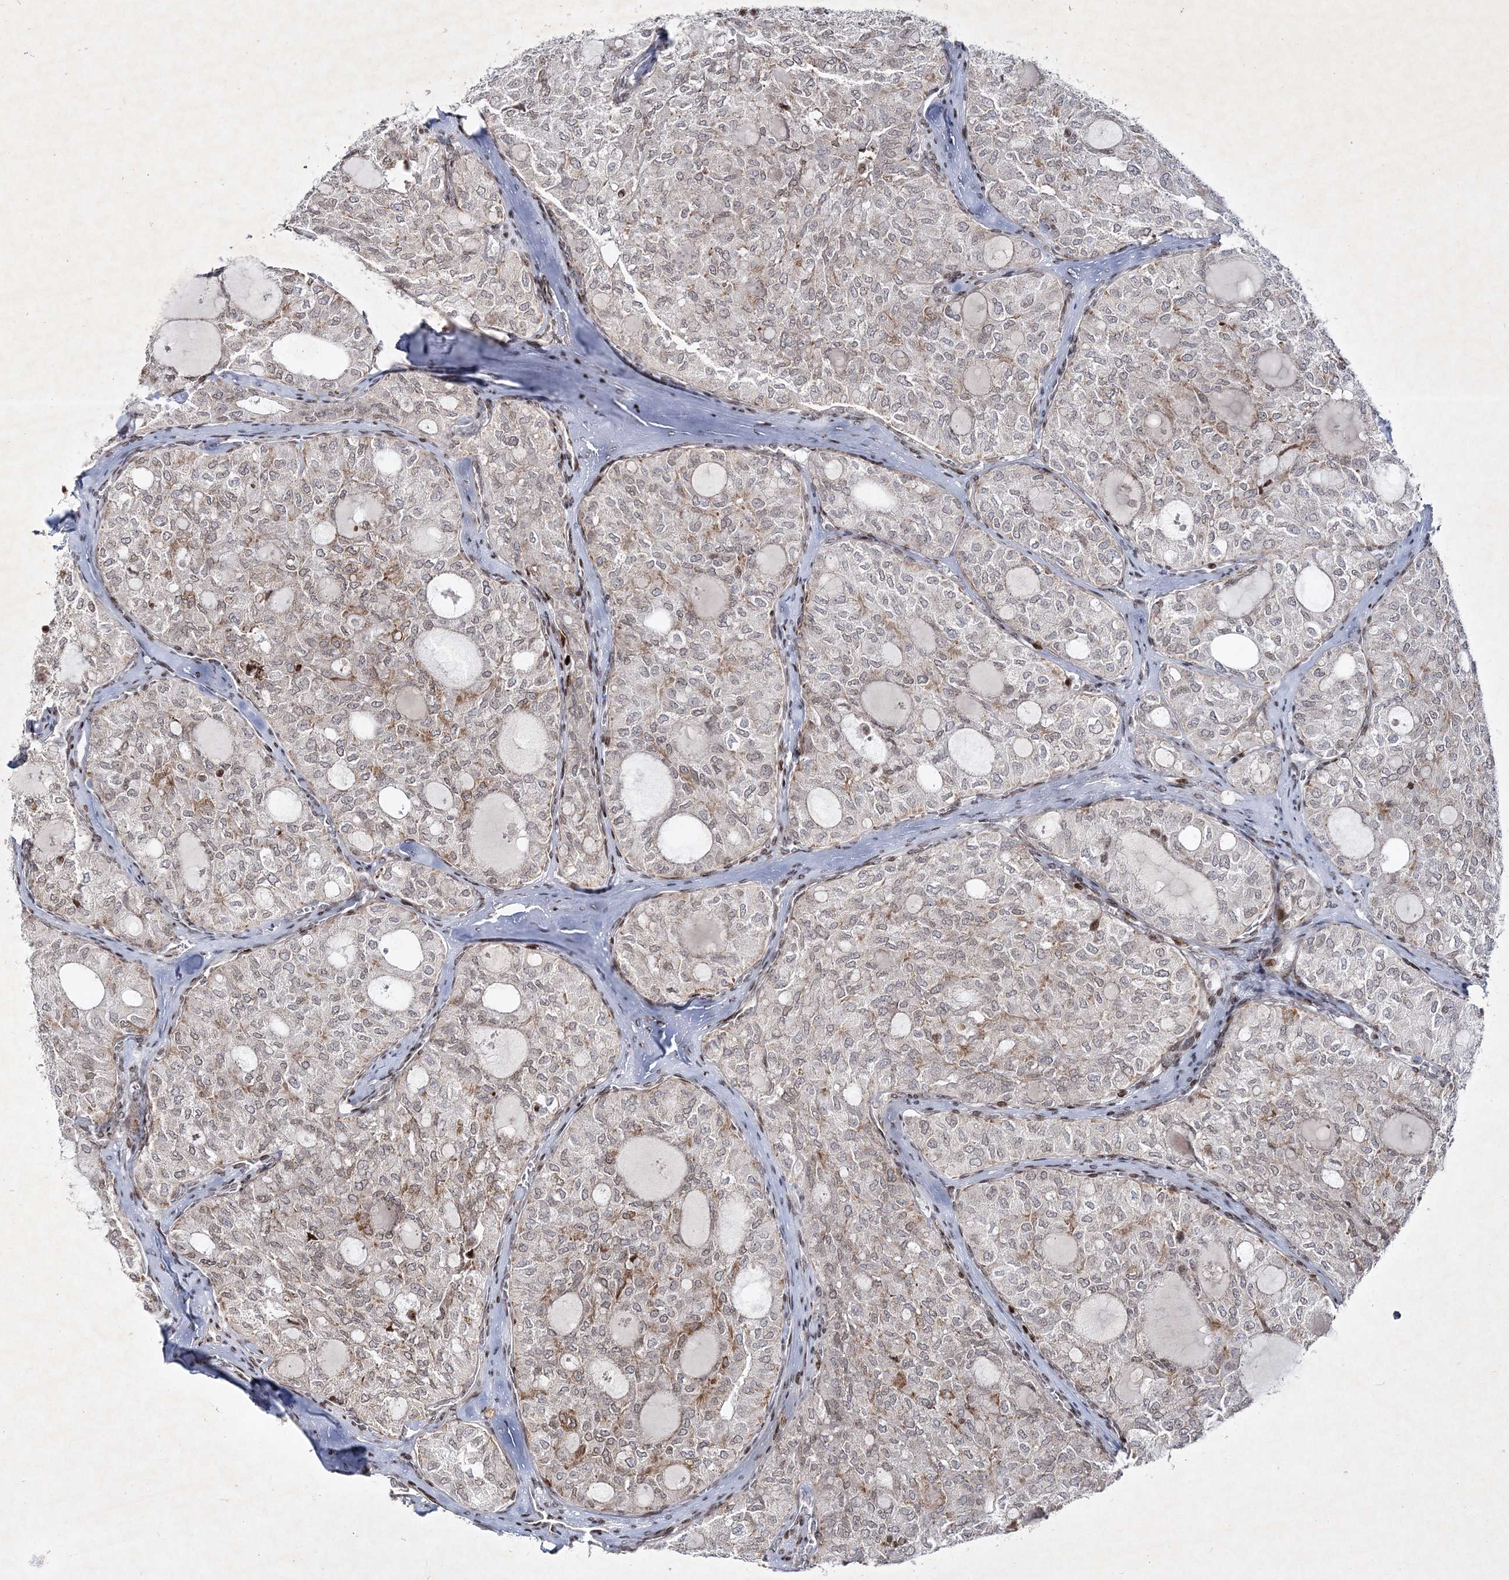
{"staining": {"intensity": "negative", "quantity": "none", "location": "none"}, "tissue": "thyroid cancer", "cell_type": "Tumor cells", "image_type": "cancer", "snomed": [{"axis": "morphology", "description": "Follicular adenoma carcinoma, NOS"}, {"axis": "topography", "description": "Thyroid gland"}], "caption": "Immunohistochemistry photomicrograph of thyroid cancer stained for a protein (brown), which displays no staining in tumor cells. Brightfield microscopy of immunohistochemistry (IHC) stained with DAB (3,3'-diaminobenzidine) (brown) and hematoxylin (blue), captured at high magnification.", "gene": "SMIM29", "patient": {"sex": "male", "age": 75}}